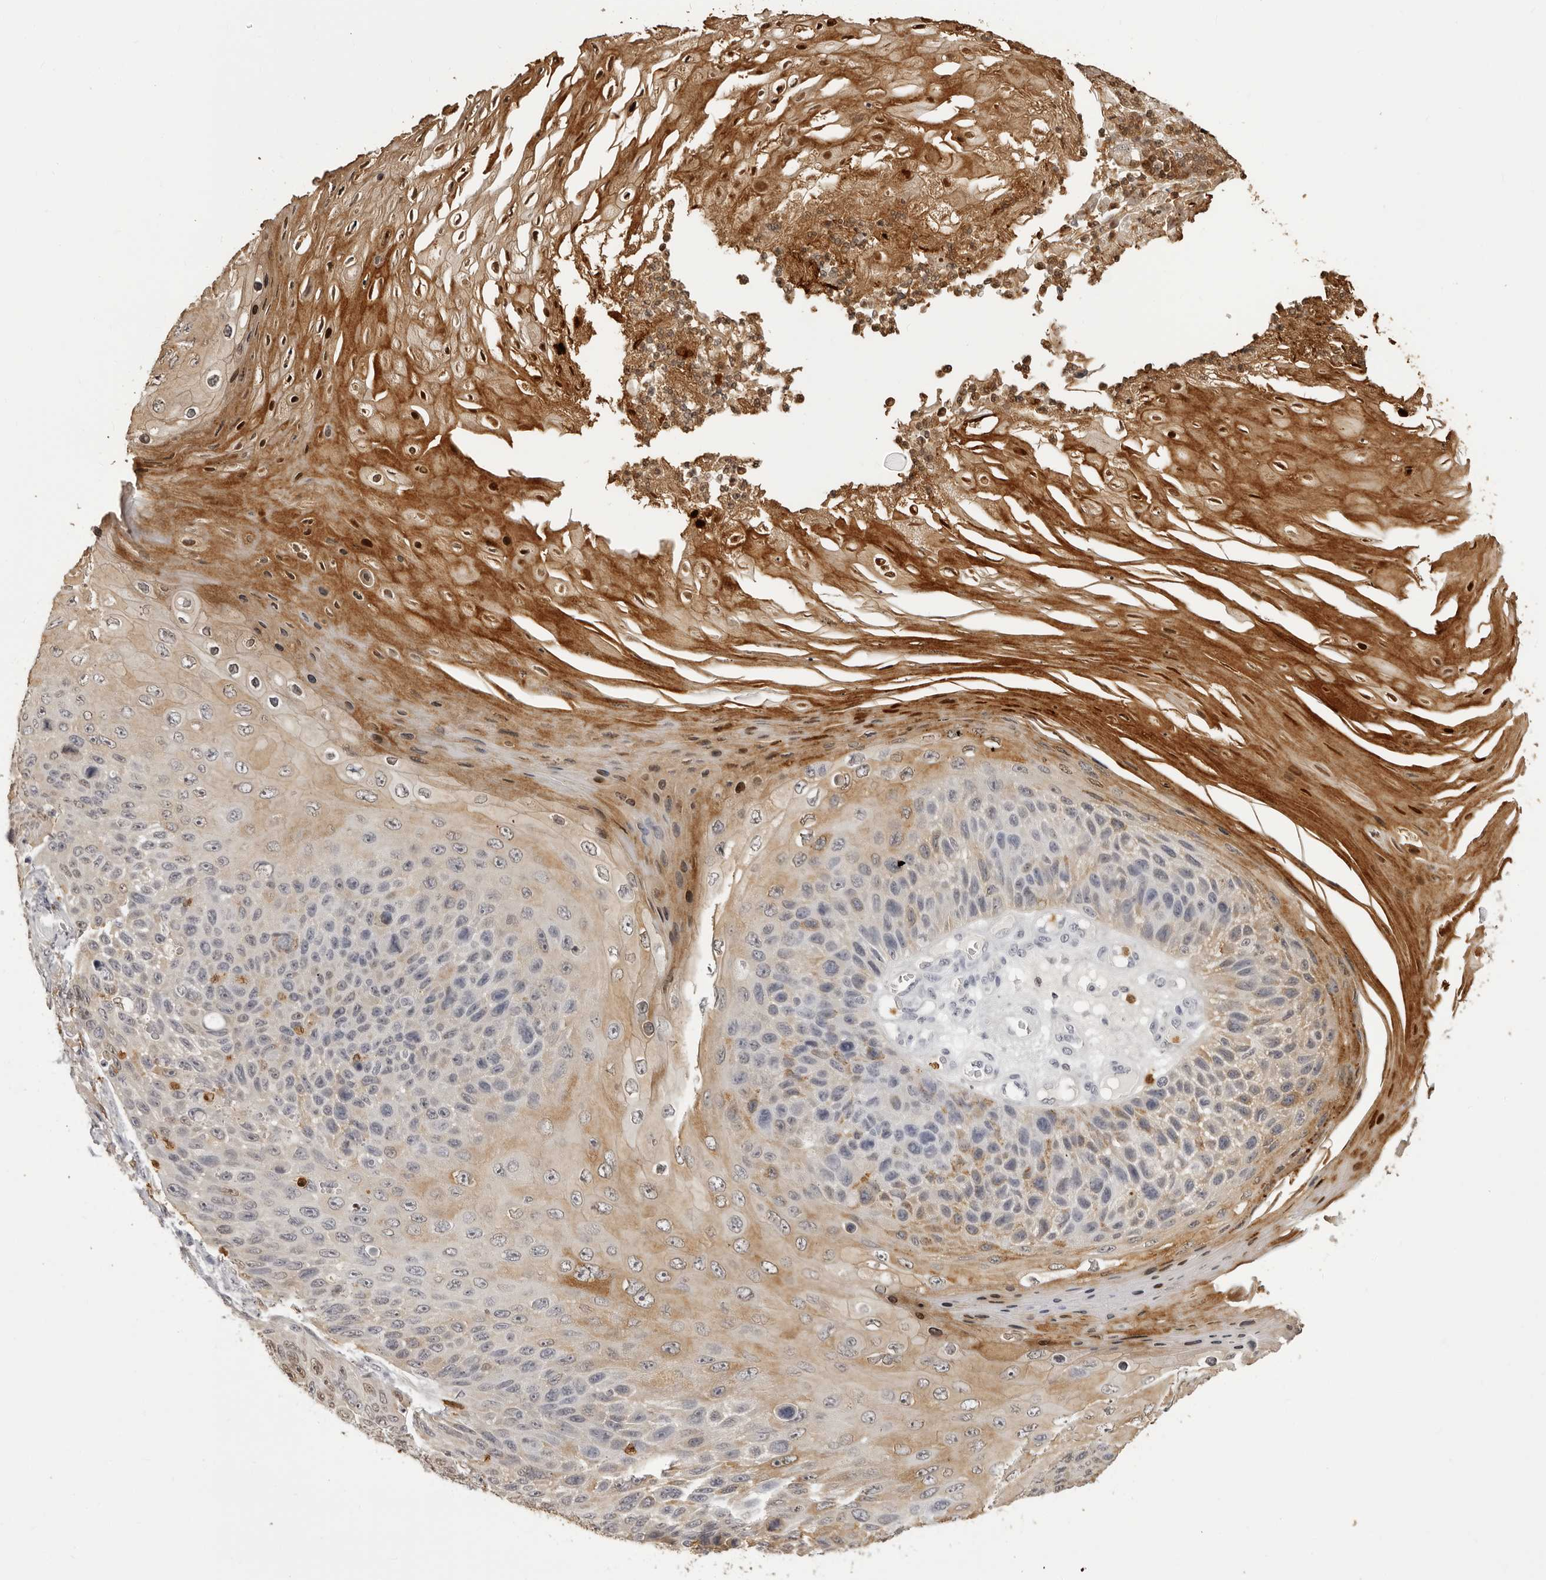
{"staining": {"intensity": "moderate", "quantity": "<25%", "location": "cytoplasmic/membranous"}, "tissue": "skin cancer", "cell_type": "Tumor cells", "image_type": "cancer", "snomed": [{"axis": "morphology", "description": "Squamous cell carcinoma, NOS"}, {"axis": "topography", "description": "Skin"}], "caption": "High-power microscopy captured an IHC histopathology image of skin squamous cell carcinoma, revealing moderate cytoplasmic/membranous positivity in about <25% of tumor cells.", "gene": "IL31", "patient": {"sex": "female", "age": 88}}